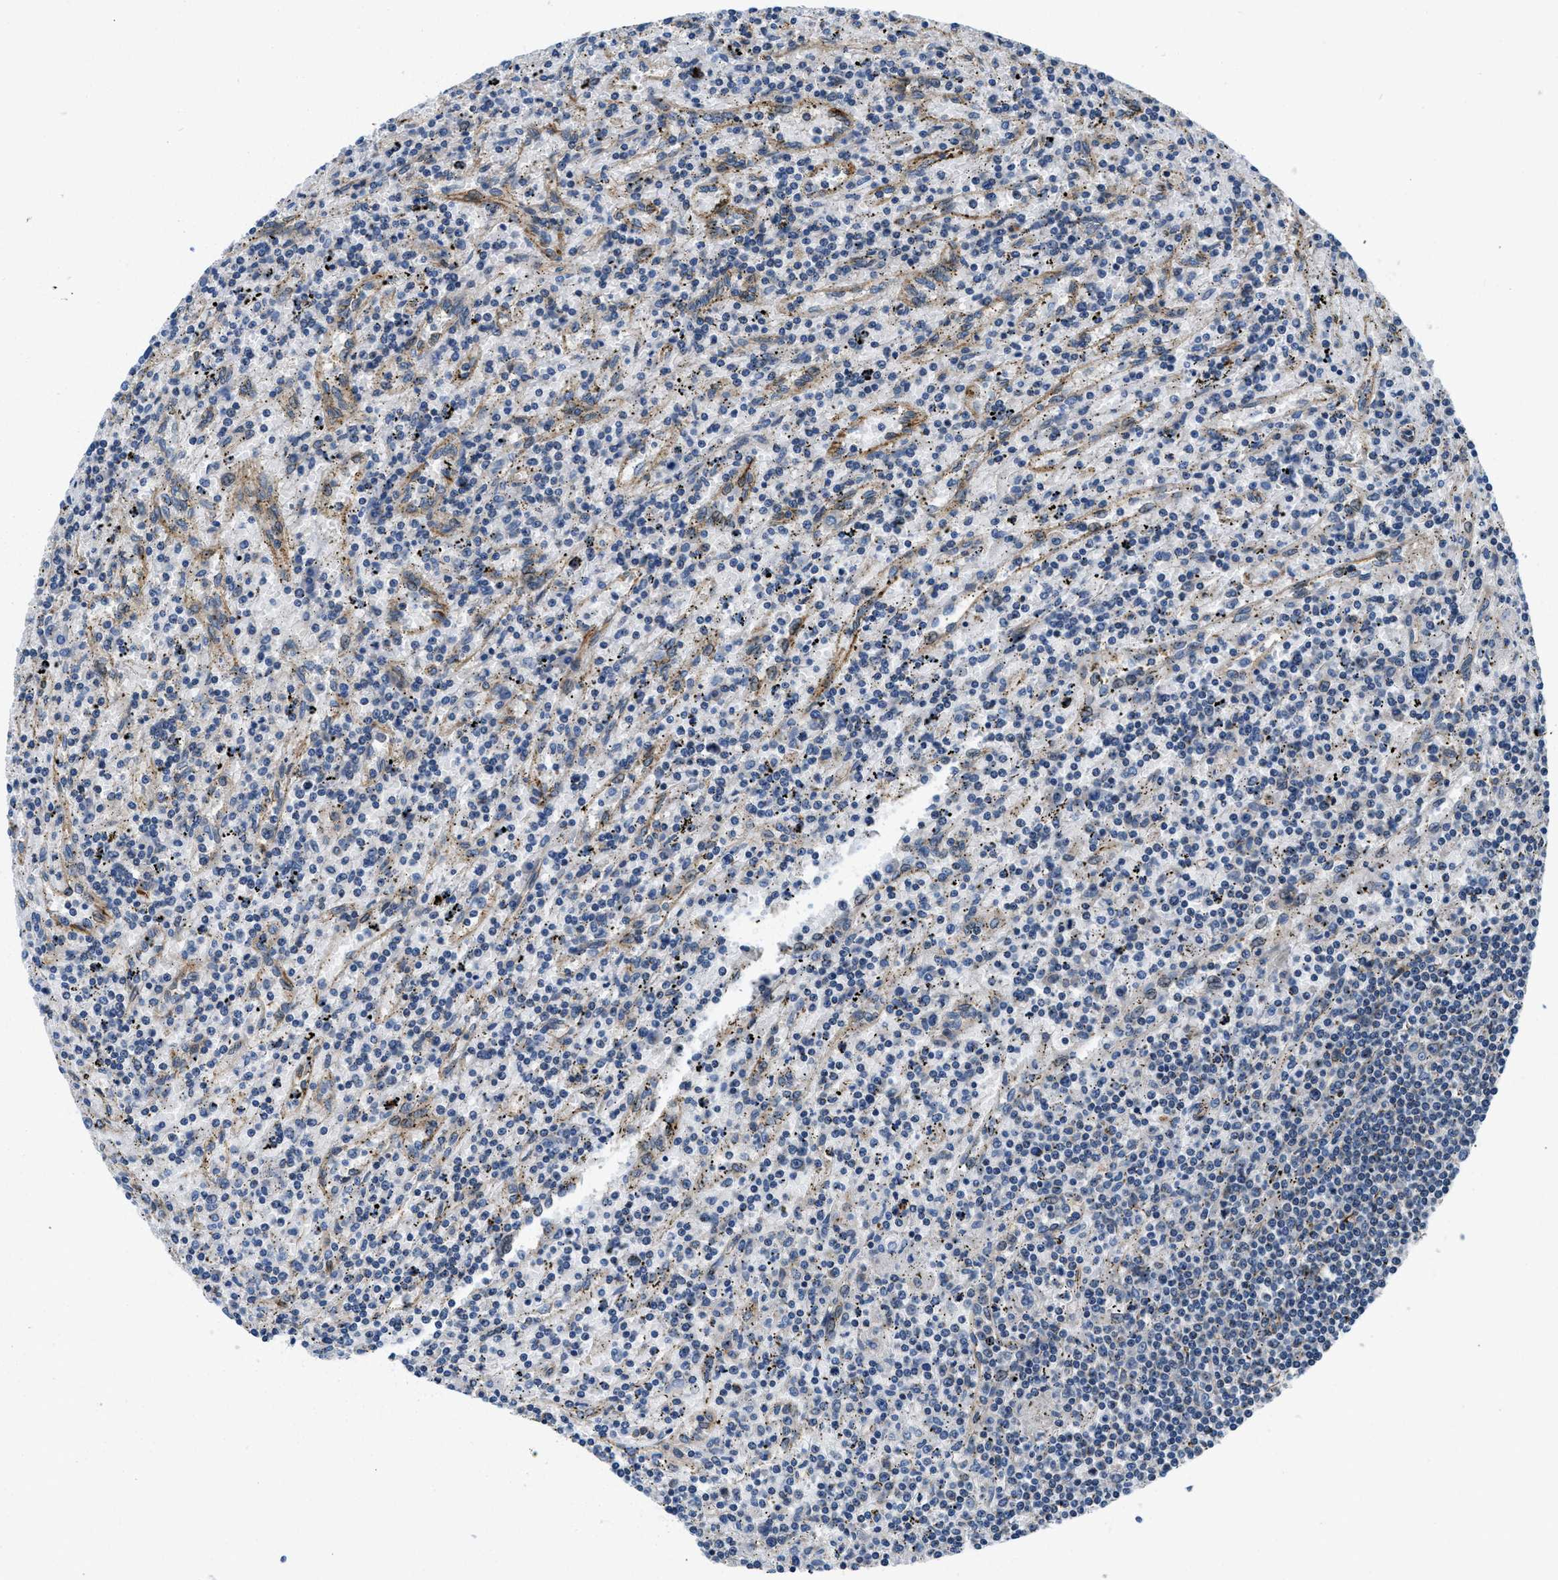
{"staining": {"intensity": "negative", "quantity": "none", "location": "none"}, "tissue": "lymphoma", "cell_type": "Tumor cells", "image_type": "cancer", "snomed": [{"axis": "morphology", "description": "Malignant lymphoma, non-Hodgkin's type, Low grade"}, {"axis": "topography", "description": "Spleen"}], "caption": "Immunohistochemistry micrograph of neoplastic tissue: lymphoma stained with DAB exhibits no significant protein staining in tumor cells. (Brightfield microscopy of DAB immunohistochemistry (IHC) at high magnification).", "gene": "ARL6IP5", "patient": {"sex": "male", "age": 76}}